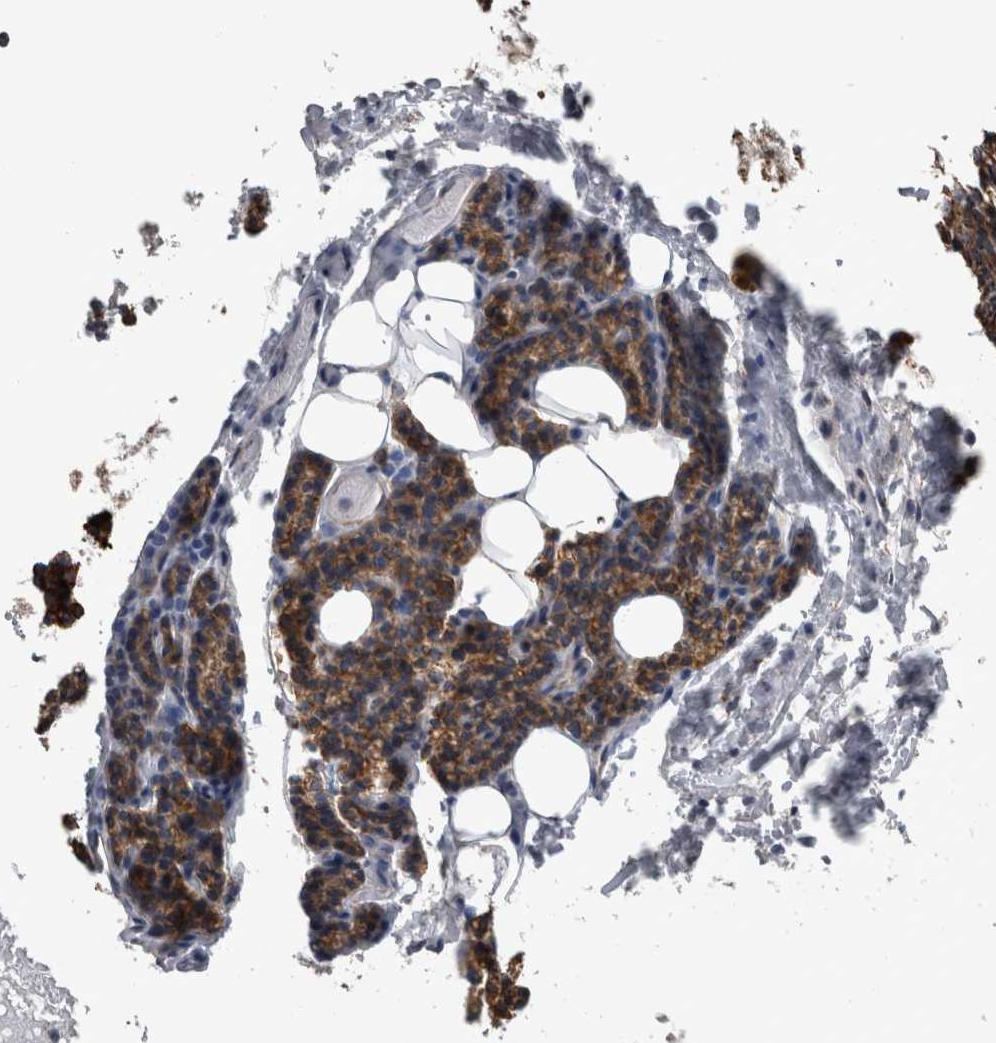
{"staining": {"intensity": "moderate", "quantity": ">75%", "location": "cytoplasmic/membranous"}, "tissue": "parathyroid gland", "cell_type": "Glandular cells", "image_type": "normal", "snomed": [{"axis": "morphology", "description": "Normal tissue, NOS"}, {"axis": "topography", "description": "Parathyroid gland"}], "caption": "A photomicrograph of human parathyroid gland stained for a protein displays moderate cytoplasmic/membranous brown staining in glandular cells. The staining was performed using DAB (3,3'-diaminobenzidine) to visualize the protein expression in brown, while the nuclei were stained in blue with hematoxylin (Magnification: 20x).", "gene": "FHIP2B", "patient": {"sex": "female", "age": 85}}